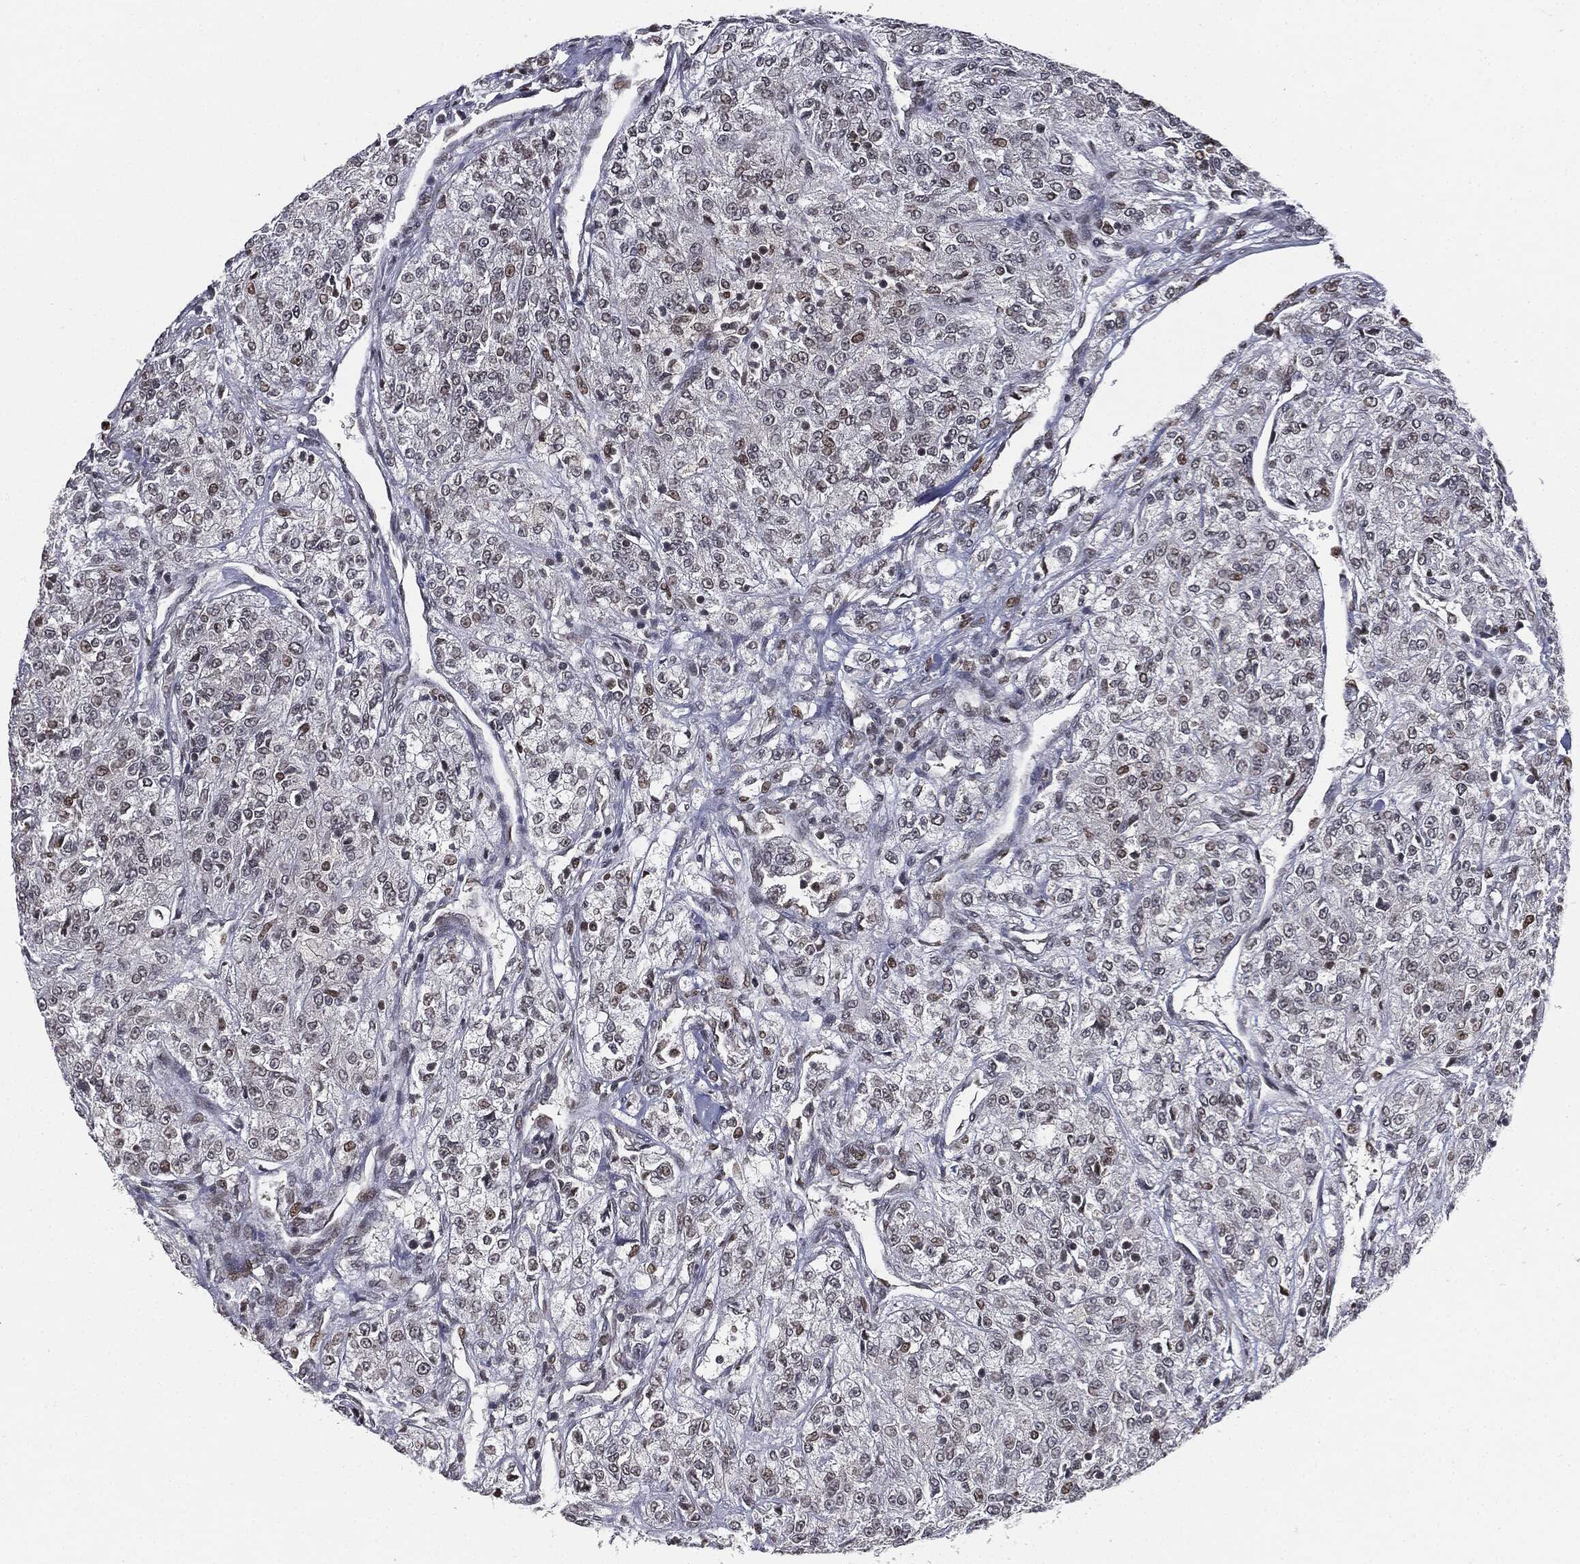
{"staining": {"intensity": "weak", "quantity": "<25%", "location": "nuclear"}, "tissue": "renal cancer", "cell_type": "Tumor cells", "image_type": "cancer", "snomed": [{"axis": "morphology", "description": "Adenocarcinoma, NOS"}, {"axis": "topography", "description": "Kidney"}], "caption": "Immunohistochemistry (IHC) histopathology image of human renal cancer stained for a protein (brown), which demonstrates no staining in tumor cells. (DAB (3,3'-diaminobenzidine) IHC visualized using brightfield microscopy, high magnification).", "gene": "TBC1D22A", "patient": {"sex": "female", "age": 63}}